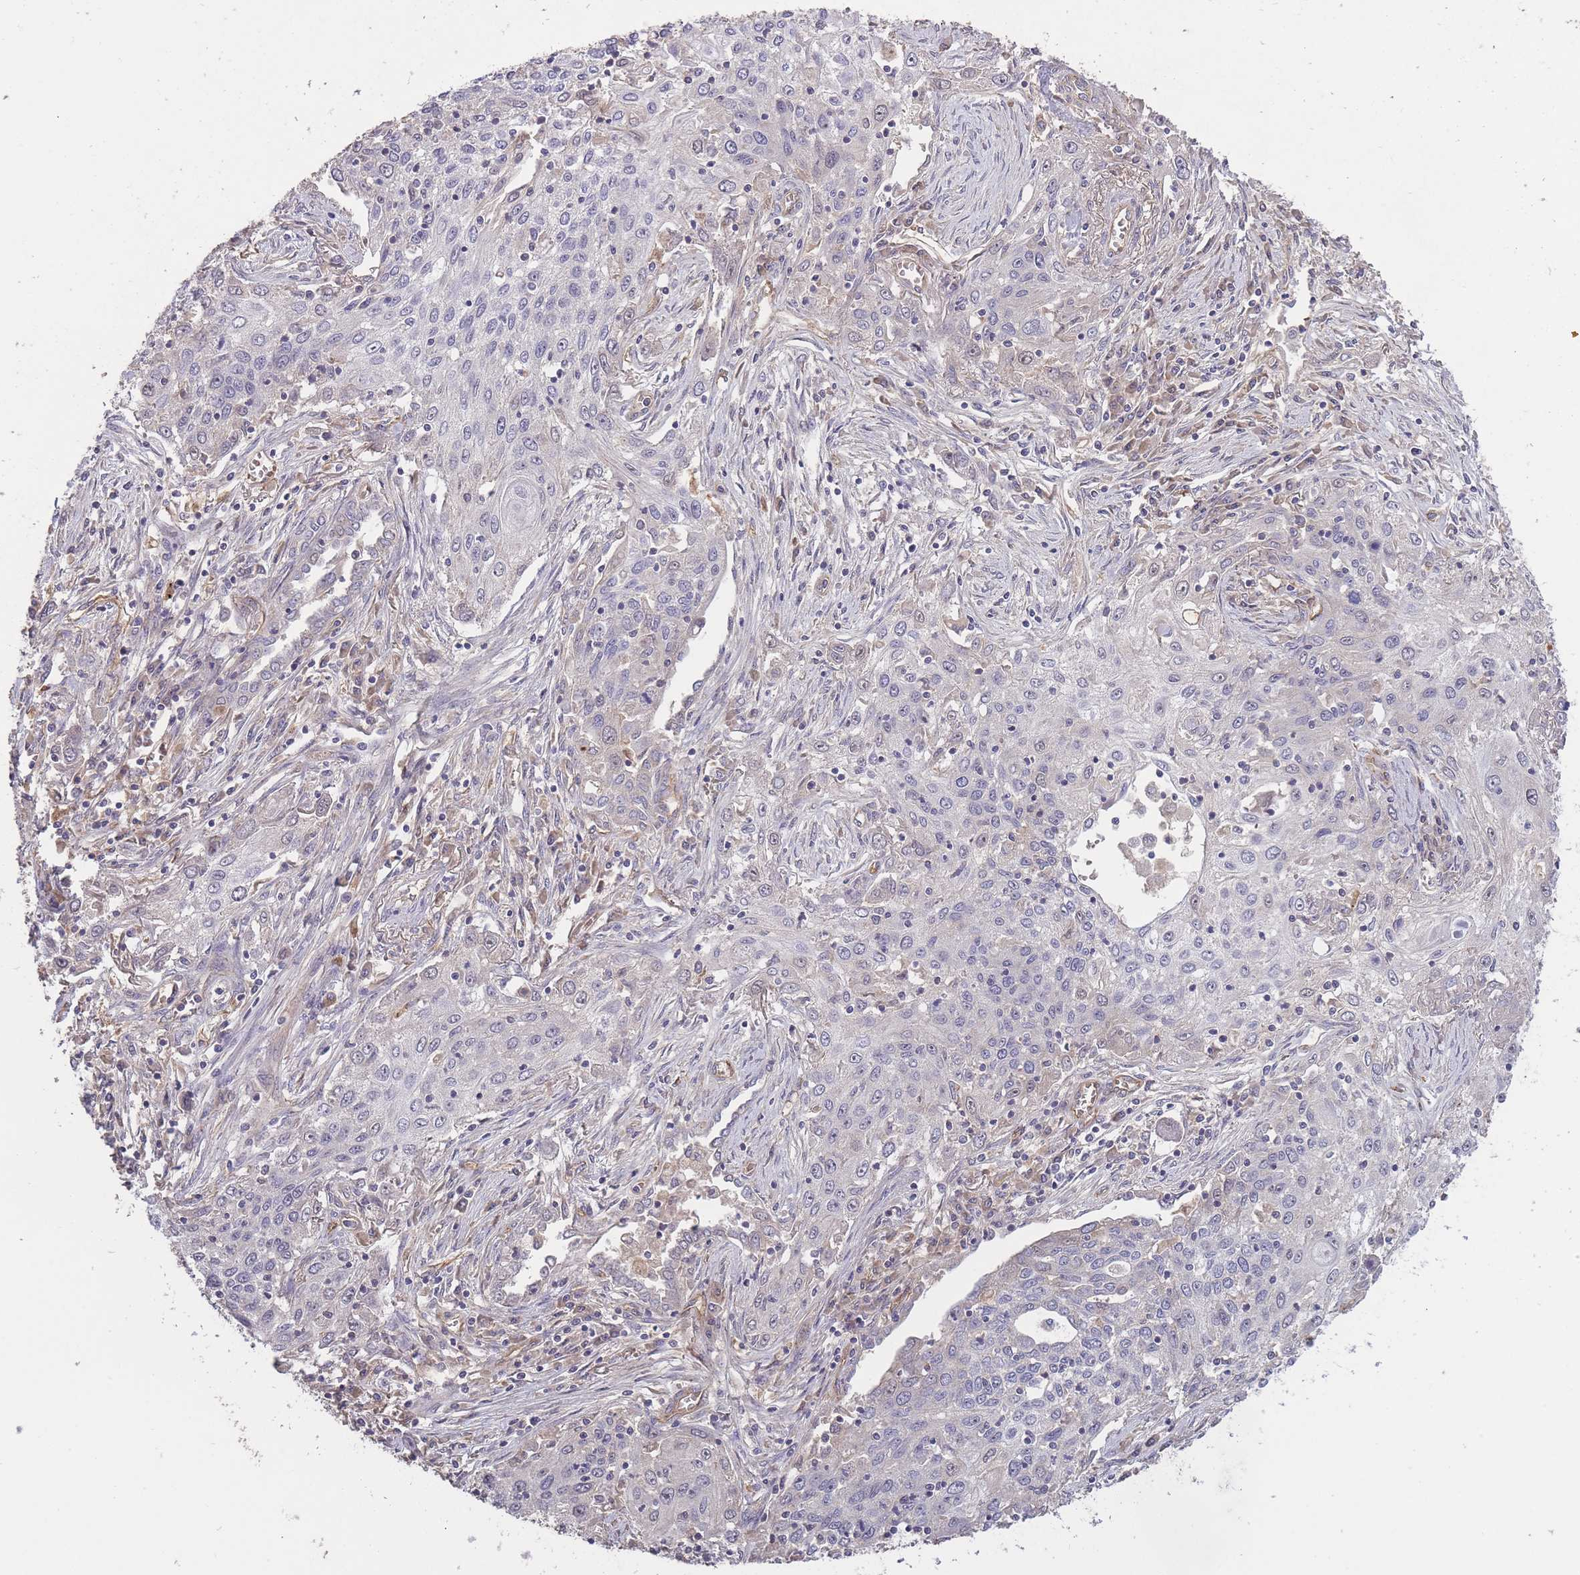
{"staining": {"intensity": "negative", "quantity": "none", "location": "none"}, "tissue": "lung cancer", "cell_type": "Tumor cells", "image_type": "cancer", "snomed": [{"axis": "morphology", "description": "Squamous cell carcinoma, NOS"}, {"axis": "topography", "description": "Lung"}], "caption": "DAB immunohistochemical staining of human squamous cell carcinoma (lung) displays no significant staining in tumor cells. (DAB IHC, high magnification).", "gene": "KIAA1755", "patient": {"sex": "female", "age": 69}}